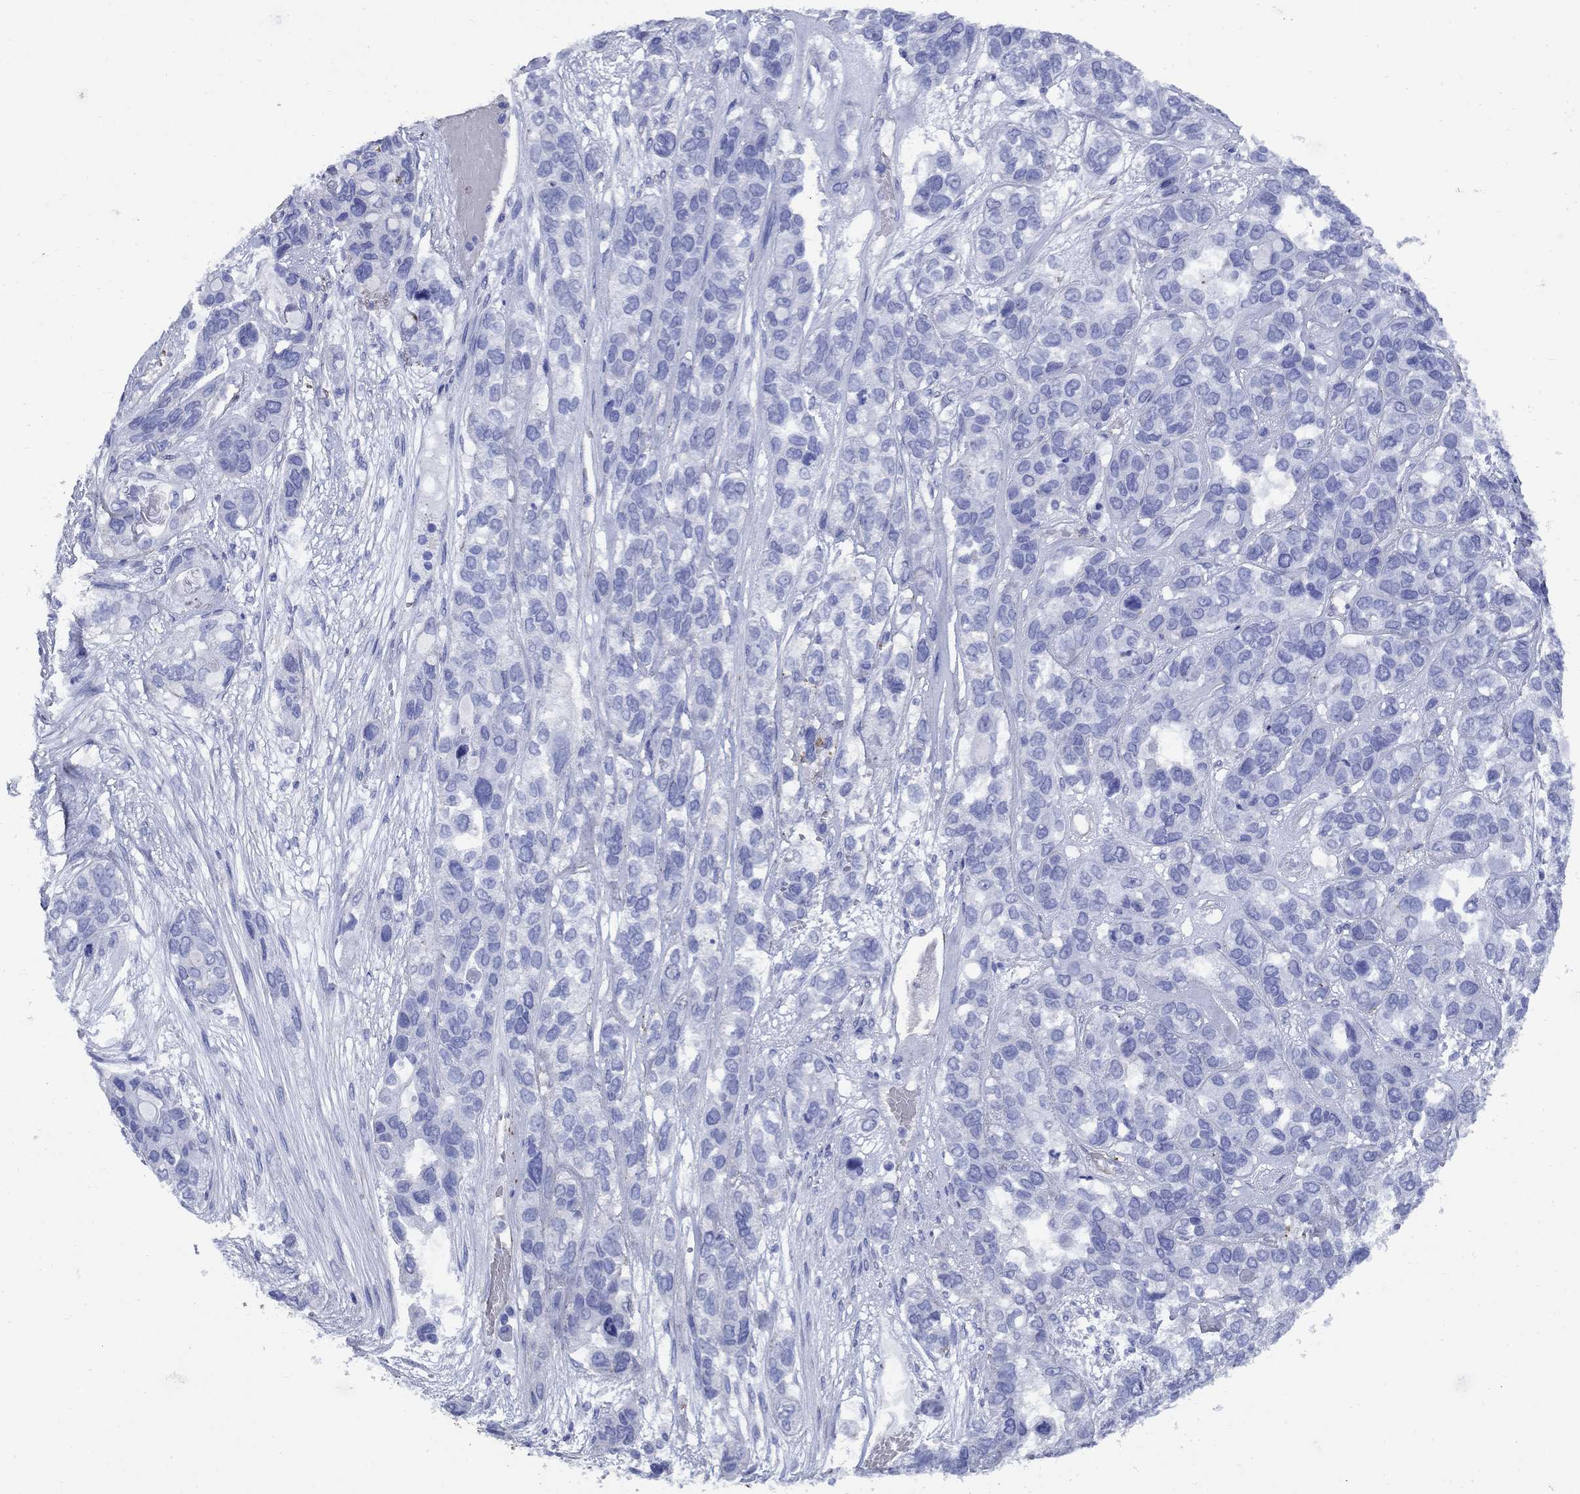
{"staining": {"intensity": "negative", "quantity": "none", "location": "none"}, "tissue": "lung cancer", "cell_type": "Tumor cells", "image_type": "cancer", "snomed": [{"axis": "morphology", "description": "Squamous cell carcinoma, NOS"}, {"axis": "topography", "description": "Lung"}], "caption": "Tumor cells are negative for brown protein staining in lung cancer. Nuclei are stained in blue.", "gene": "VTN", "patient": {"sex": "female", "age": 70}}